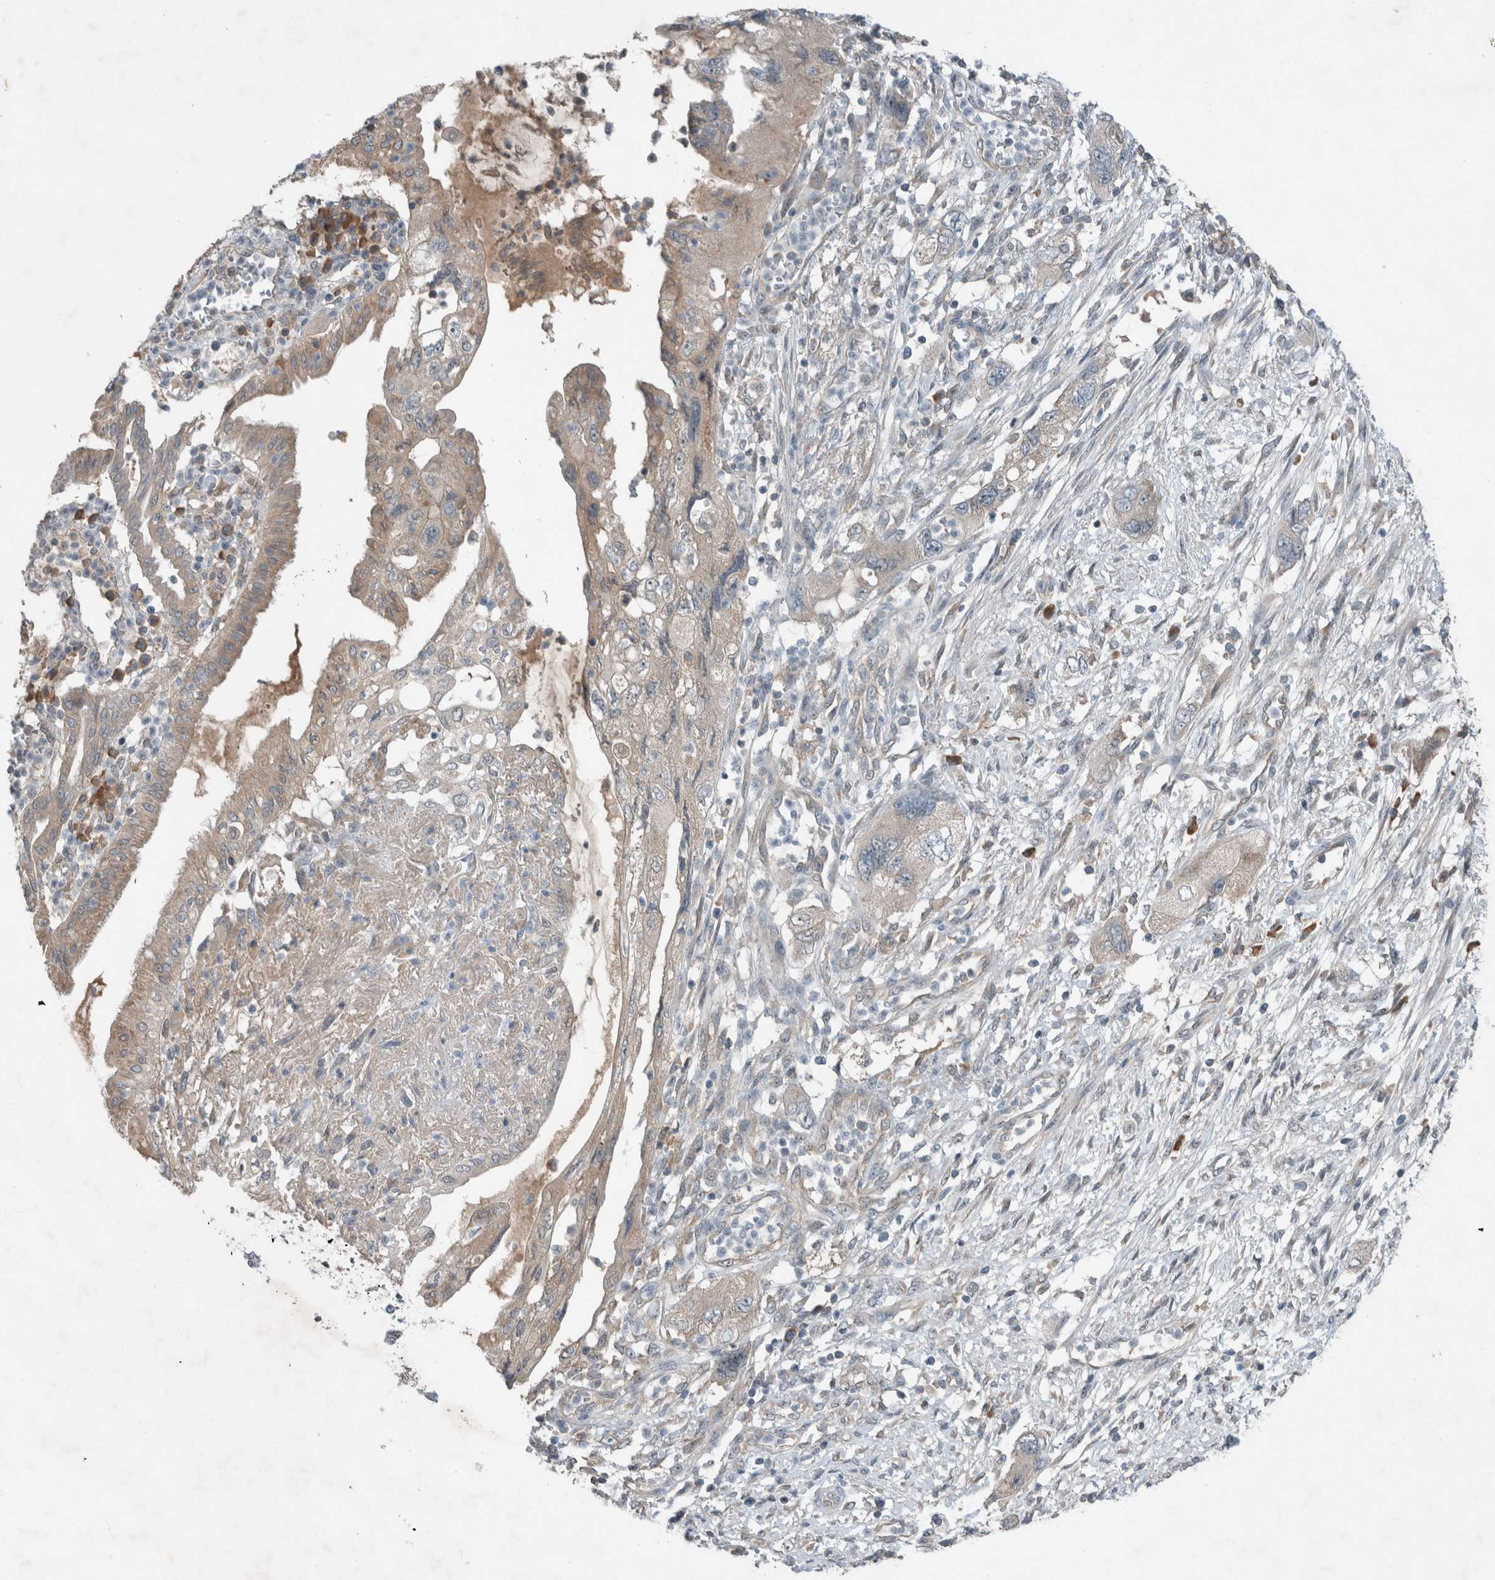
{"staining": {"intensity": "weak", "quantity": "<25%", "location": "cytoplasmic/membranous"}, "tissue": "pancreatic cancer", "cell_type": "Tumor cells", "image_type": "cancer", "snomed": [{"axis": "morphology", "description": "Adenocarcinoma, NOS"}, {"axis": "topography", "description": "Pancreas"}], "caption": "Pancreatic cancer was stained to show a protein in brown. There is no significant positivity in tumor cells.", "gene": "RALGDS", "patient": {"sex": "female", "age": 73}}